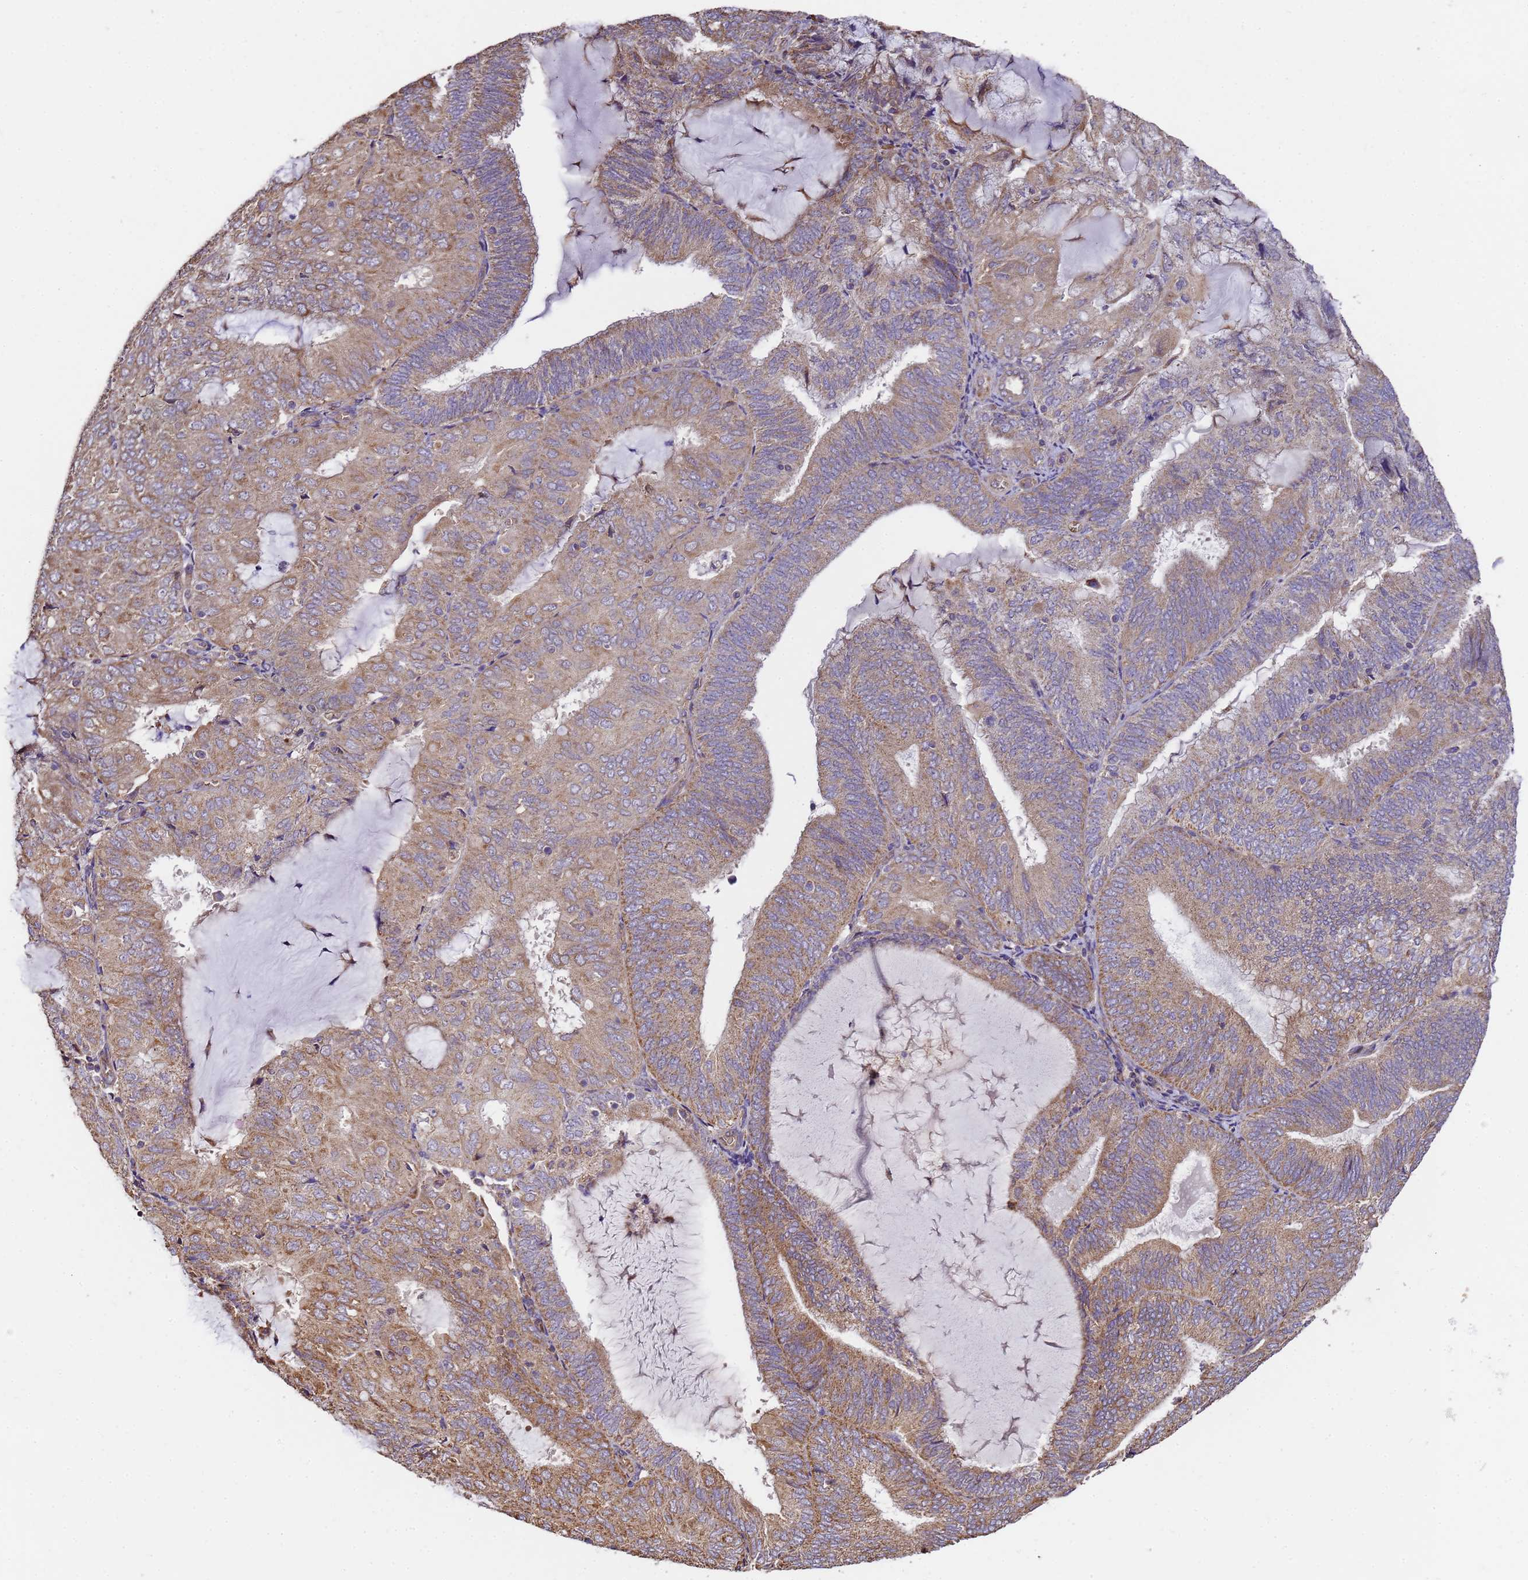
{"staining": {"intensity": "moderate", "quantity": ">75%", "location": "cytoplasmic/membranous"}, "tissue": "endometrial cancer", "cell_type": "Tumor cells", "image_type": "cancer", "snomed": [{"axis": "morphology", "description": "Adenocarcinoma, NOS"}, {"axis": "topography", "description": "Endometrium"}], "caption": "This photomicrograph shows immunohistochemistry (IHC) staining of human endometrial cancer (adenocarcinoma), with medium moderate cytoplasmic/membranous positivity in about >75% of tumor cells.", "gene": "LRRIQ1", "patient": {"sex": "female", "age": 81}}